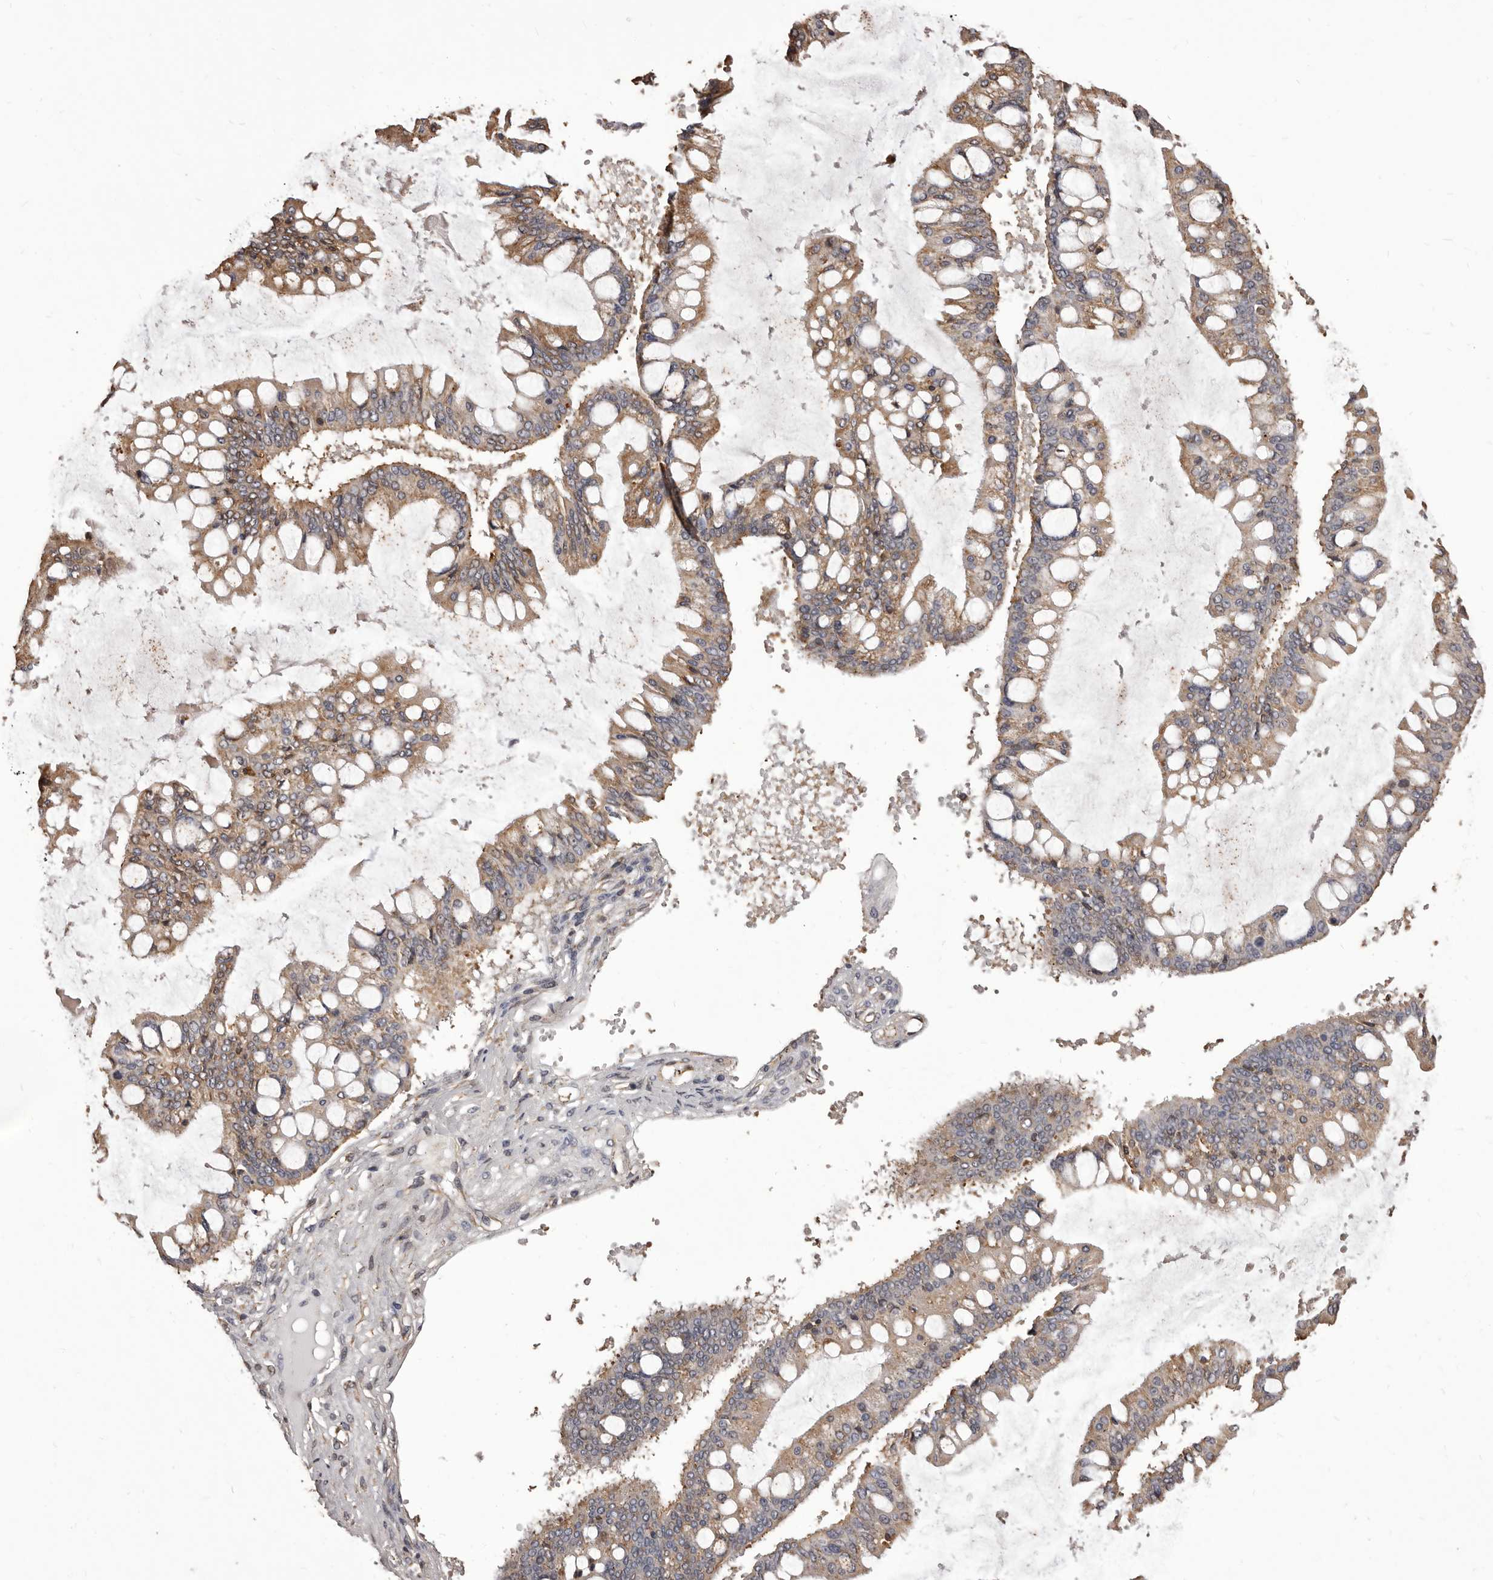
{"staining": {"intensity": "weak", "quantity": "25%-75%", "location": "cytoplasmic/membranous"}, "tissue": "ovarian cancer", "cell_type": "Tumor cells", "image_type": "cancer", "snomed": [{"axis": "morphology", "description": "Cystadenocarcinoma, mucinous, NOS"}, {"axis": "topography", "description": "Ovary"}], "caption": "Ovarian cancer stained with DAB (3,3'-diaminobenzidine) immunohistochemistry (IHC) reveals low levels of weak cytoplasmic/membranous expression in approximately 25%-75% of tumor cells.", "gene": "ALPK1", "patient": {"sex": "female", "age": 73}}